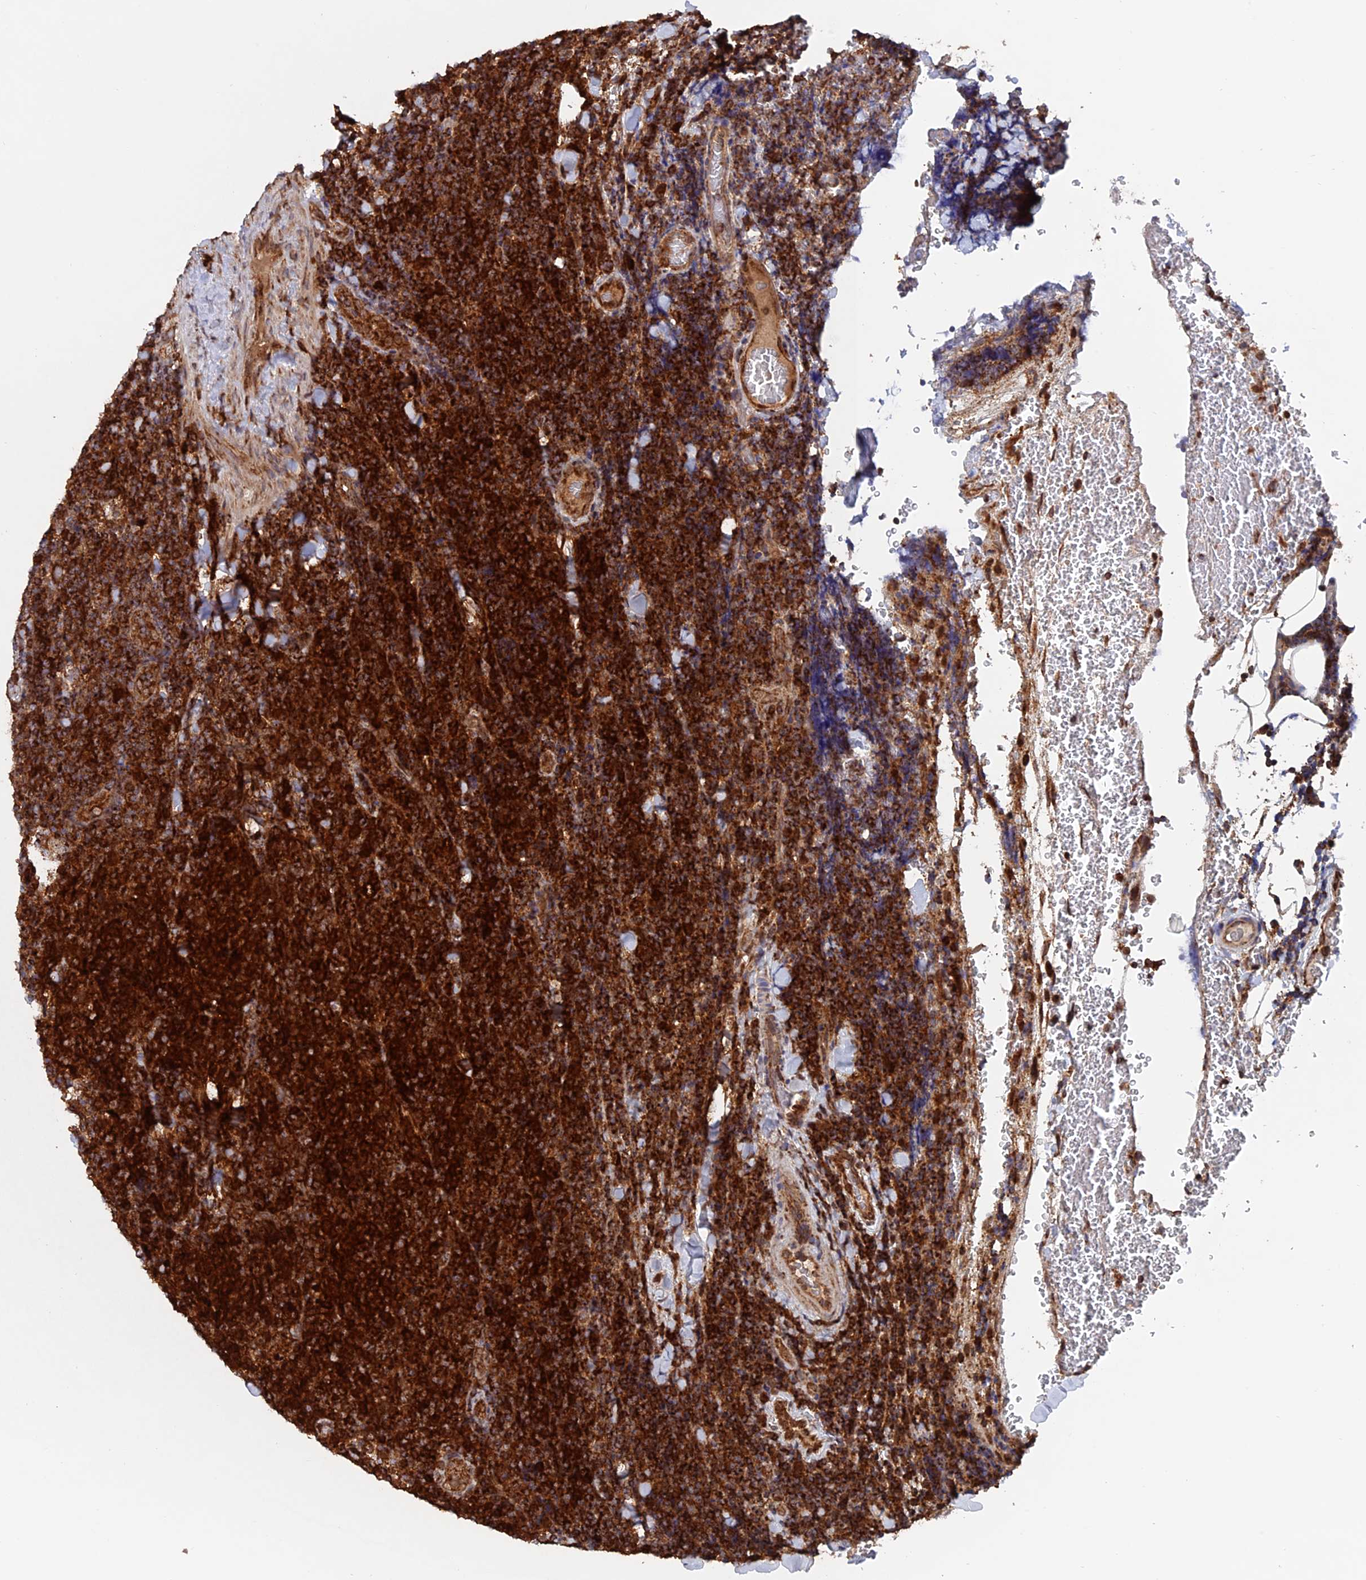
{"staining": {"intensity": "strong", "quantity": ">75%", "location": "cytoplasmic/membranous"}, "tissue": "lymphoma", "cell_type": "Tumor cells", "image_type": "cancer", "snomed": [{"axis": "morphology", "description": "Malignant lymphoma, non-Hodgkin's type, Low grade"}, {"axis": "topography", "description": "Lymph node"}], "caption": "An immunohistochemistry (IHC) photomicrograph of neoplastic tissue is shown. Protein staining in brown highlights strong cytoplasmic/membranous positivity in lymphoma within tumor cells. Nuclei are stained in blue.", "gene": "DTYMK", "patient": {"sex": "male", "age": 66}}